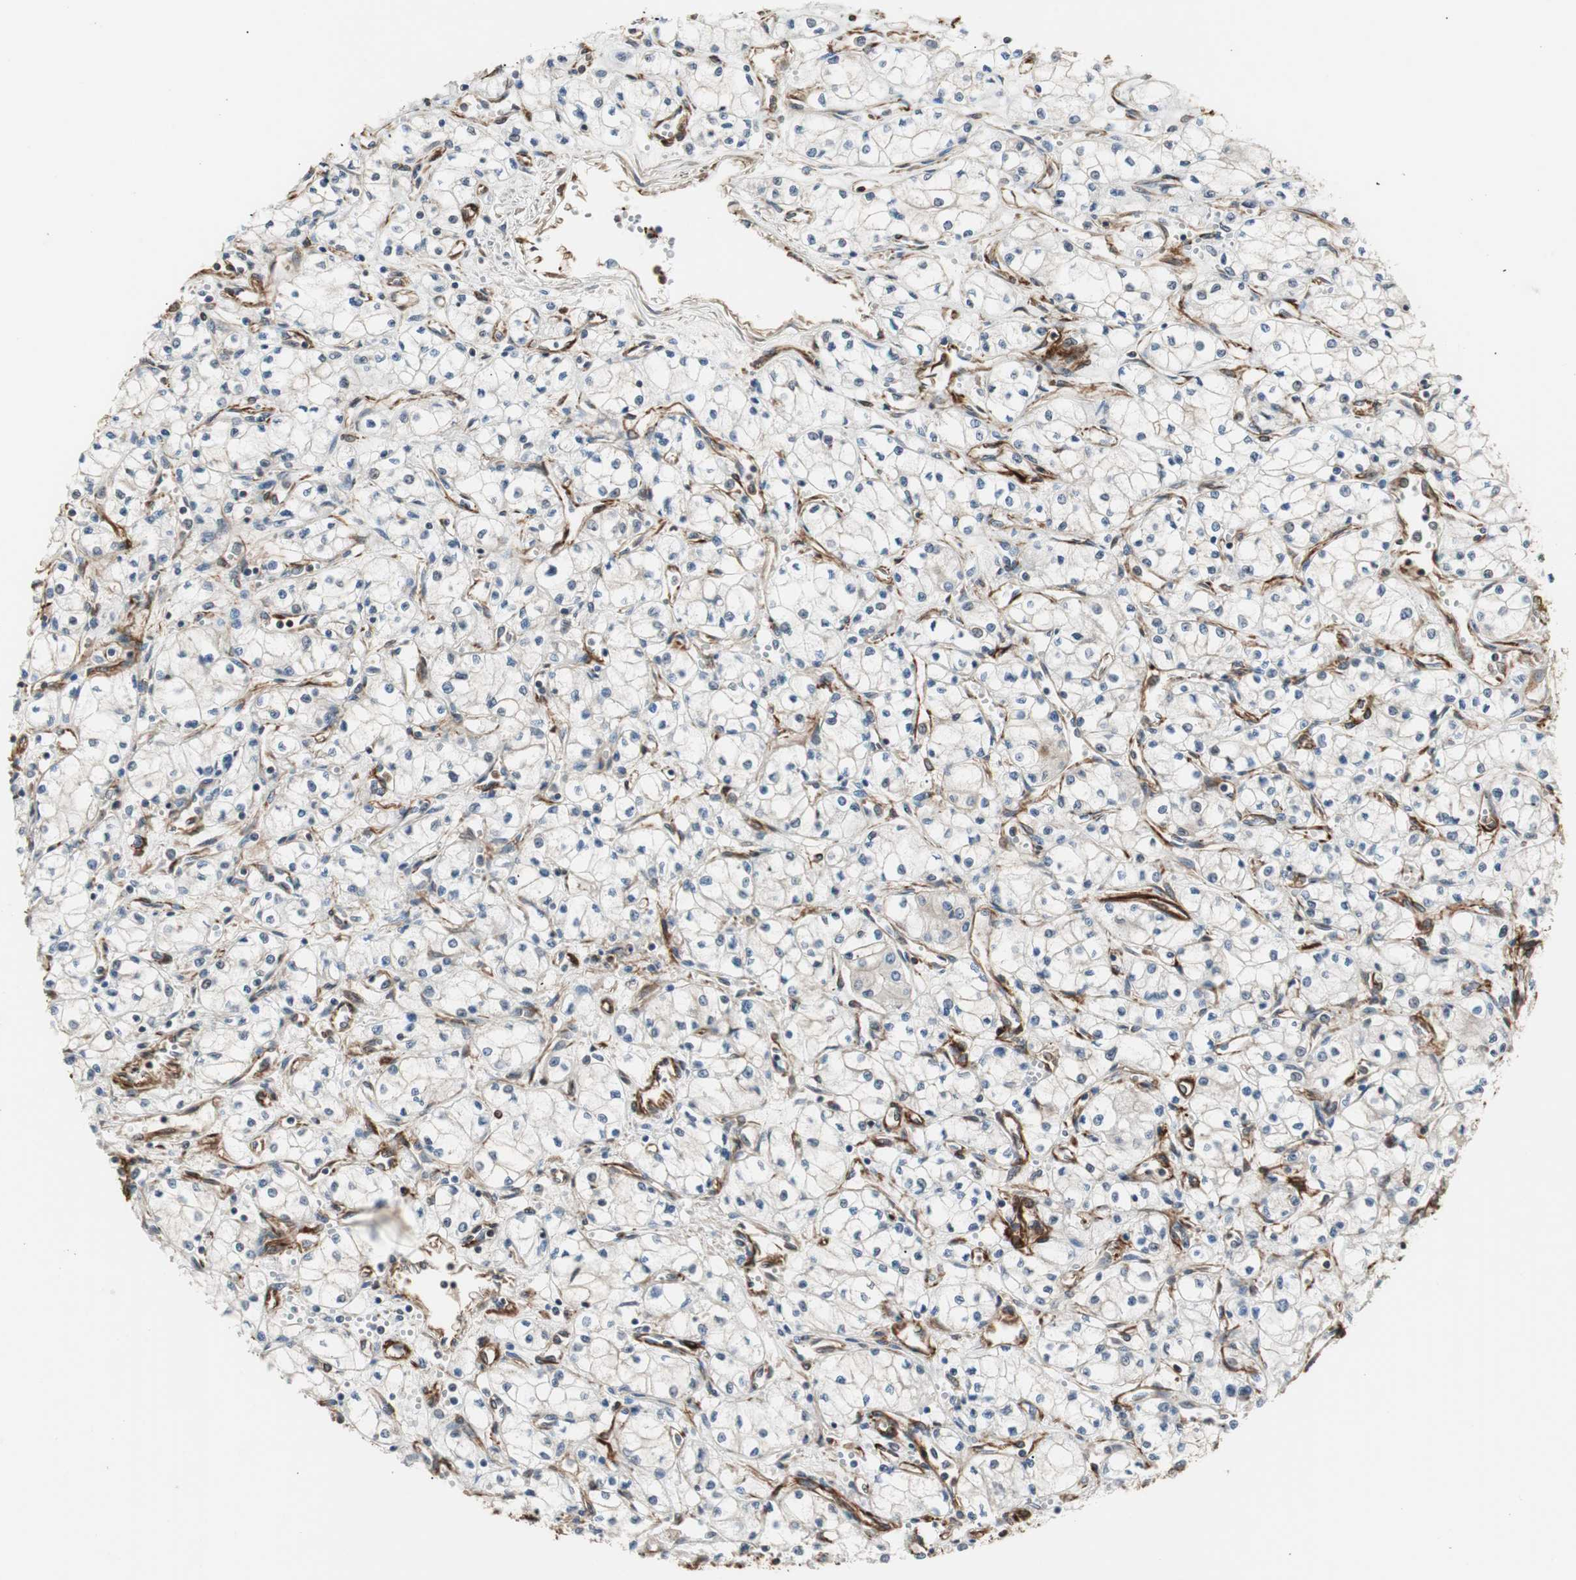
{"staining": {"intensity": "negative", "quantity": "none", "location": "none"}, "tissue": "renal cancer", "cell_type": "Tumor cells", "image_type": "cancer", "snomed": [{"axis": "morphology", "description": "Normal tissue, NOS"}, {"axis": "morphology", "description": "Adenocarcinoma, NOS"}, {"axis": "topography", "description": "Kidney"}], "caption": "This micrograph is of adenocarcinoma (renal) stained with immunohistochemistry (IHC) to label a protein in brown with the nuclei are counter-stained blue. There is no positivity in tumor cells.", "gene": "PTPN11", "patient": {"sex": "male", "age": 59}}